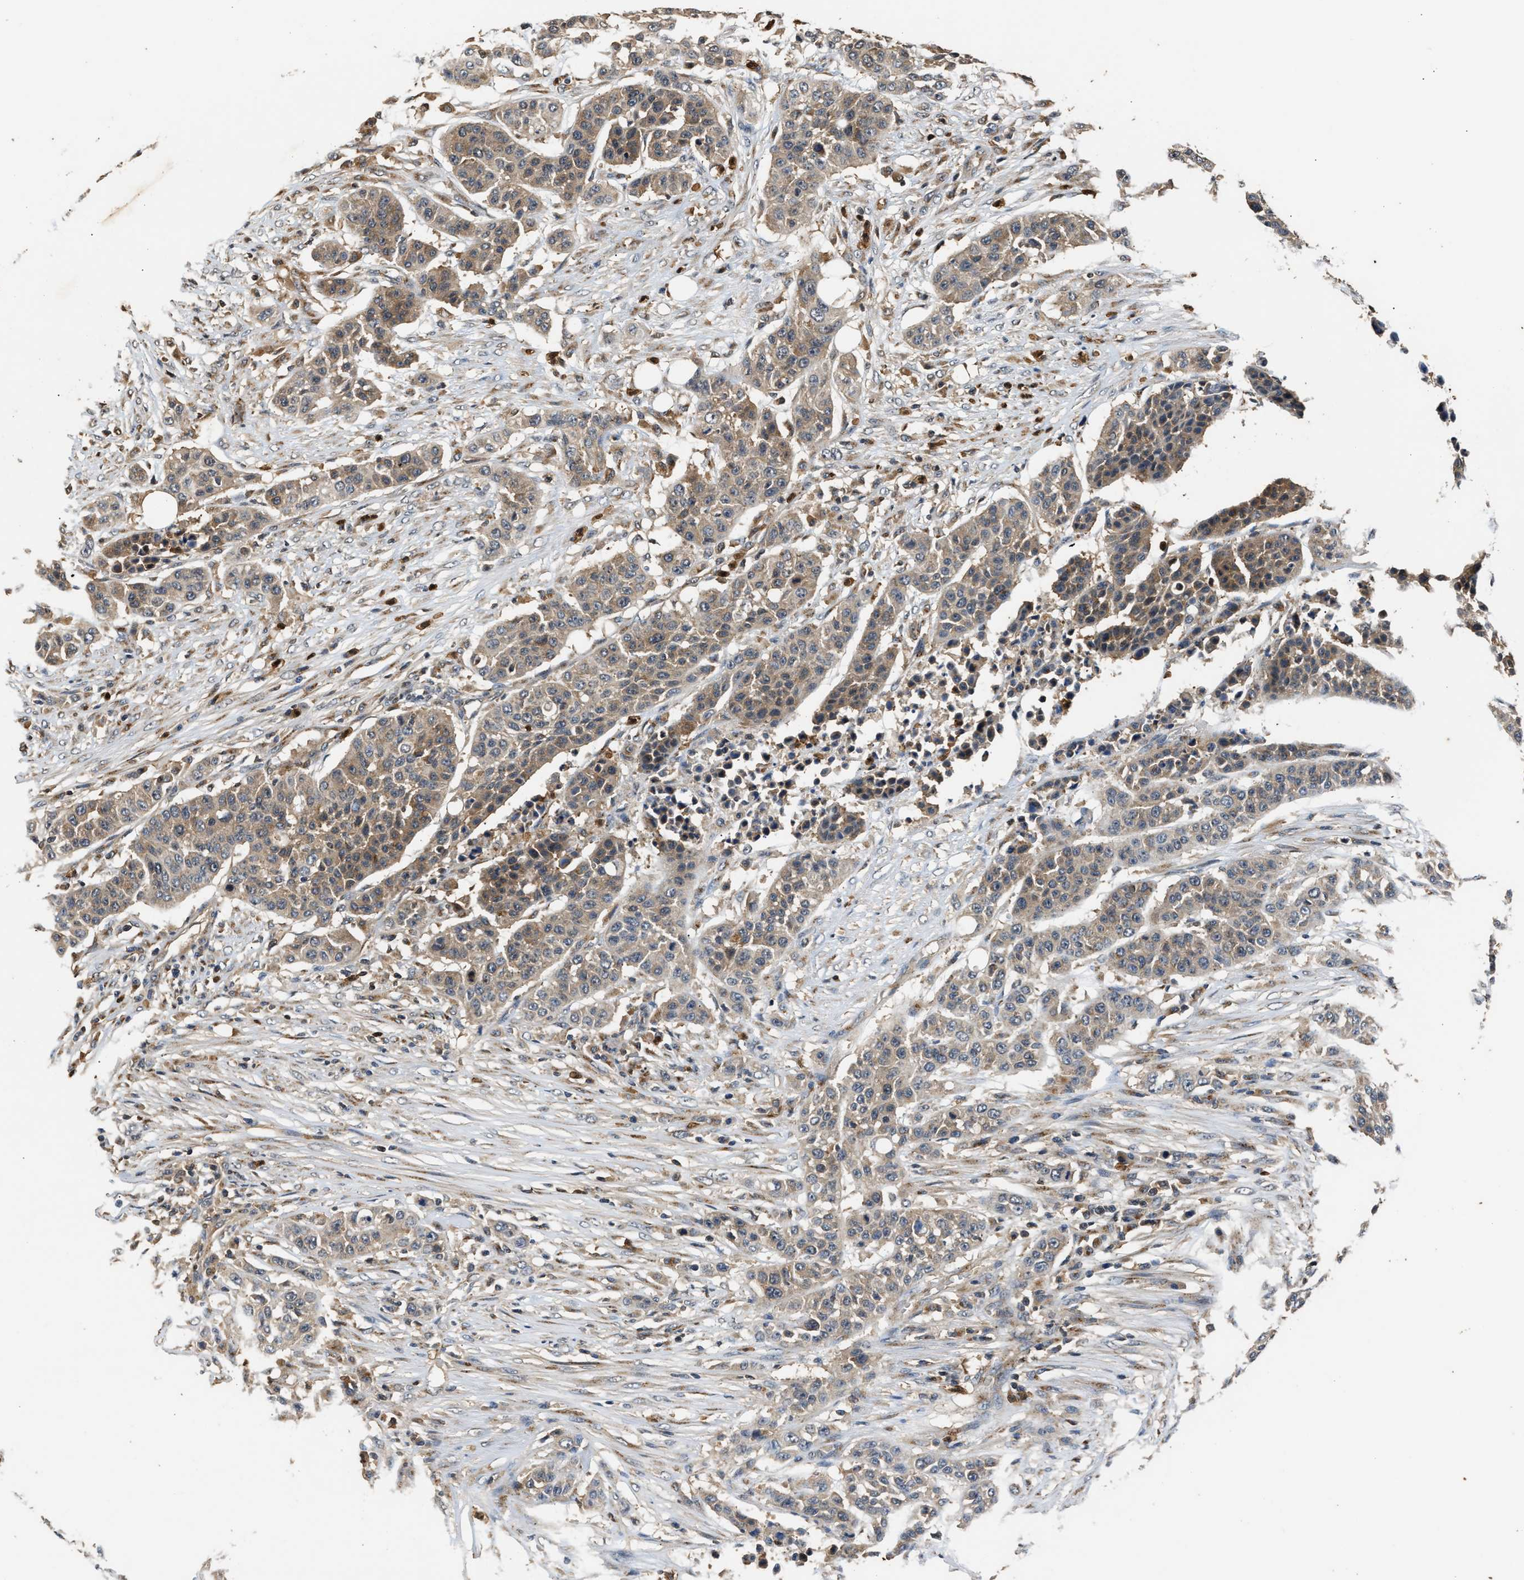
{"staining": {"intensity": "weak", "quantity": "25%-75%", "location": "cytoplasmic/membranous"}, "tissue": "urothelial cancer", "cell_type": "Tumor cells", "image_type": "cancer", "snomed": [{"axis": "morphology", "description": "Urothelial carcinoma, High grade"}, {"axis": "topography", "description": "Urinary bladder"}], "caption": "Urothelial cancer stained with immunohistochemistry (IHC) exhibits weak cytoplasmic/membranous positivity in approximately 25%-75% of tumor cells. The protein is shown in brown color, while the nuclei are stained blue.", "gene": "CHUK", "patient": {"sex": "male", "age": 74}}